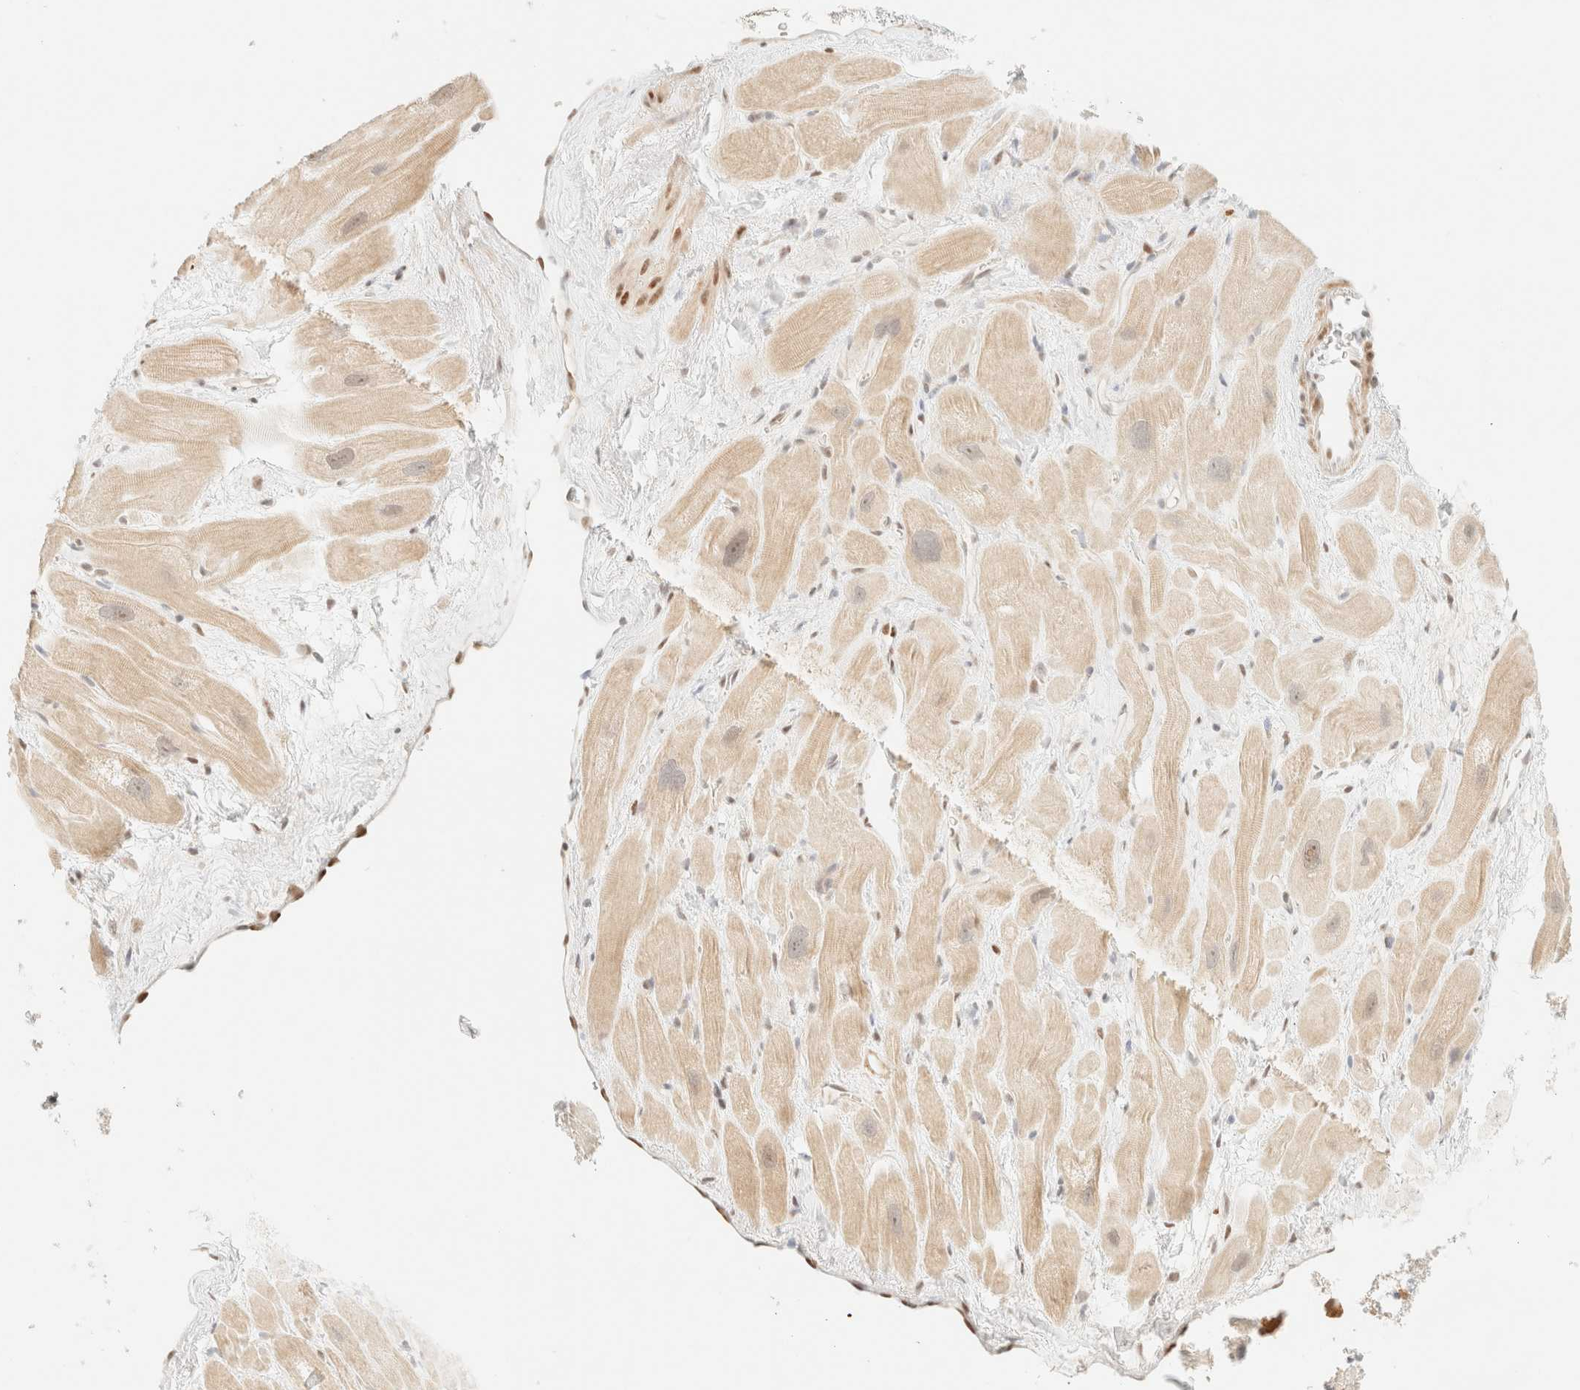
{"staining": {"intensity": "weak", "quantity": "<25%", "location": "cytoplasmic/membranous"}, "tissue": "heart muscle", "cell_type": "Cardiomyocytes", "image_type": "normal", "snomed": [{"axis": "morphology", "description": "Normal tissue, NOS"}, {"axis": "topography", "description": "Heart"}], "caption": "Immunohistochemistry of normal heart muscle reveals no staining in cardiomyocytes. (DAB immunohistochemistry visualized using brightfield microscopy, high magnification).", "gene": "TSR1", "patient": {"sex": "male", "age": 49}}